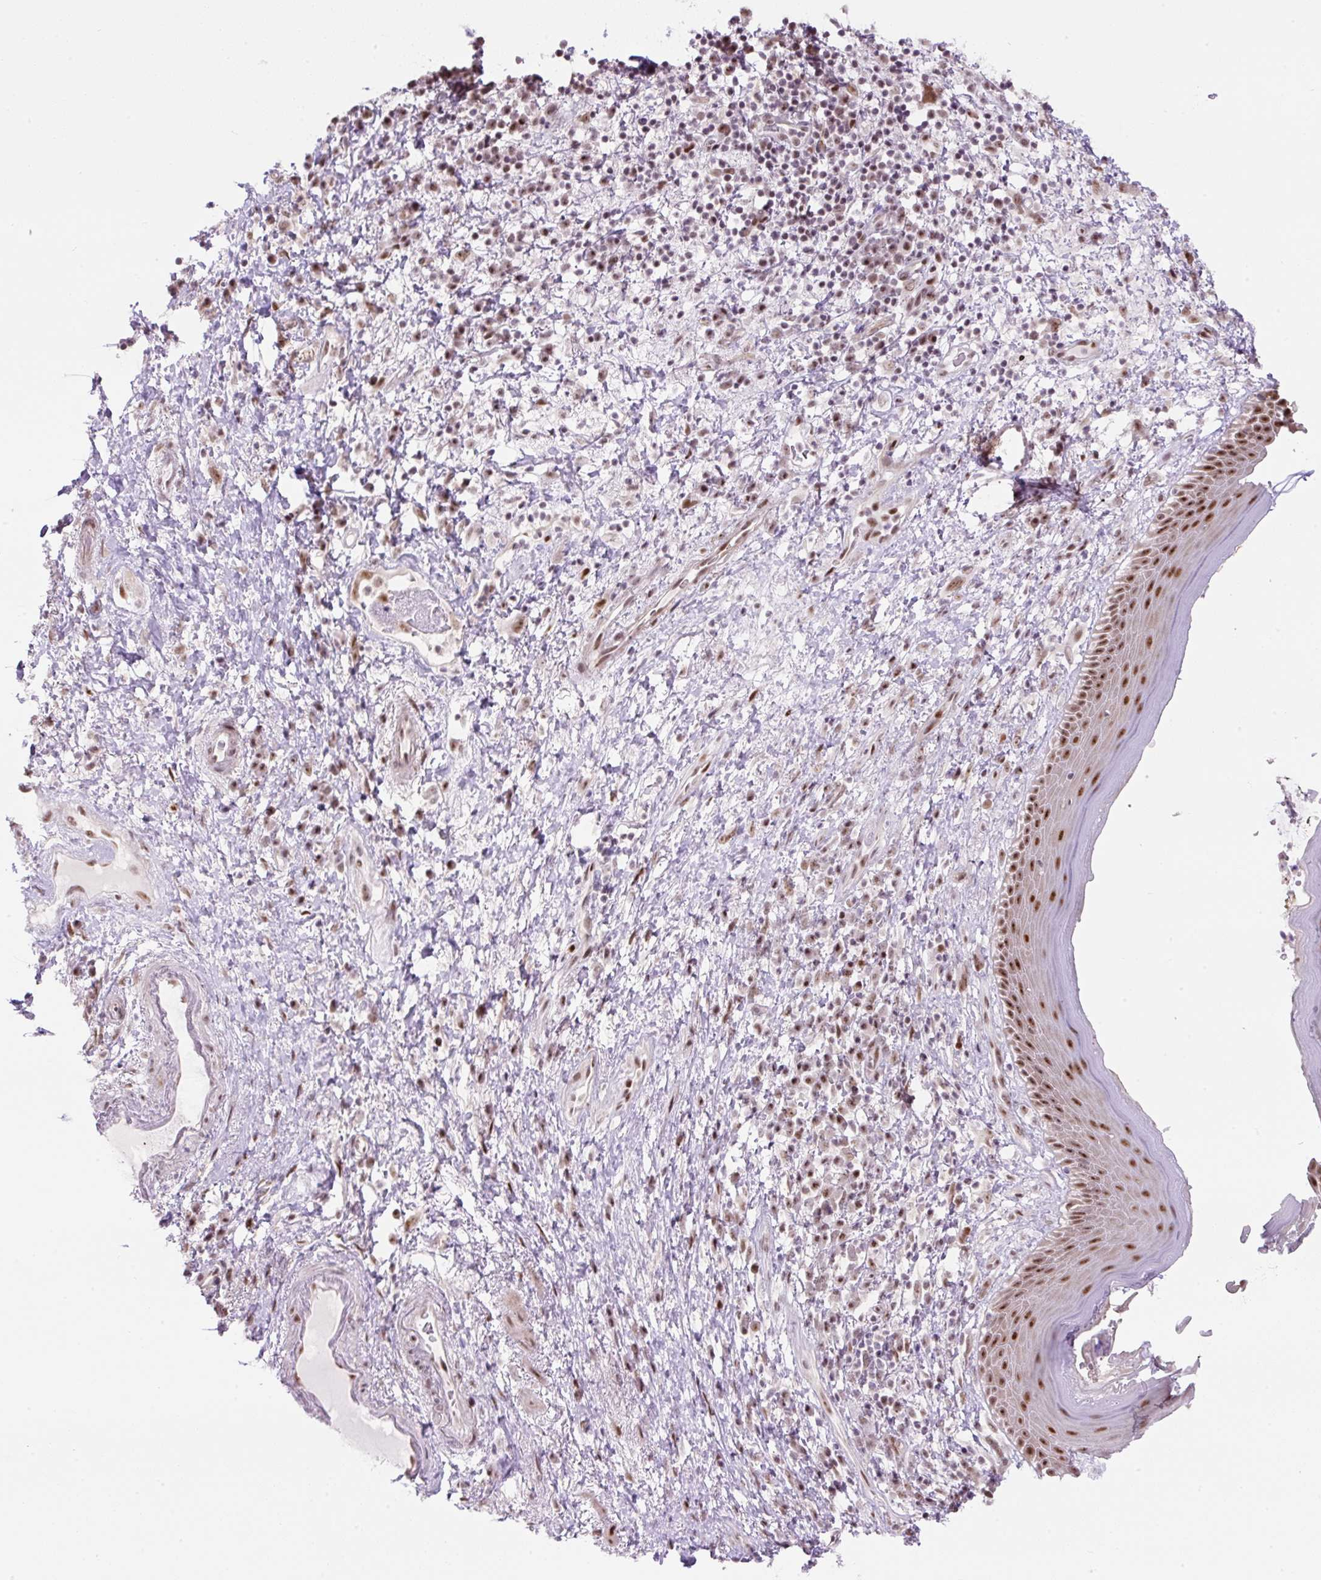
{"staining": {"intensity": "strong", "quantity": ">75%", "location": "nuclear"}, "tissue": "skin", "cell_type": "Epidermal cells", "image_type": "normal", "snomed": [{"axis": "morphology", "description": "Normal tissue, NOS"}, {"axis": "topography", "description": "Anal"}], "caption": "Unremarkable skin reveals strong nuclear expression in about >75% of epidermal cells.", "gene": "TAF1A", "patient": {"sex": "male", "age": 78}}